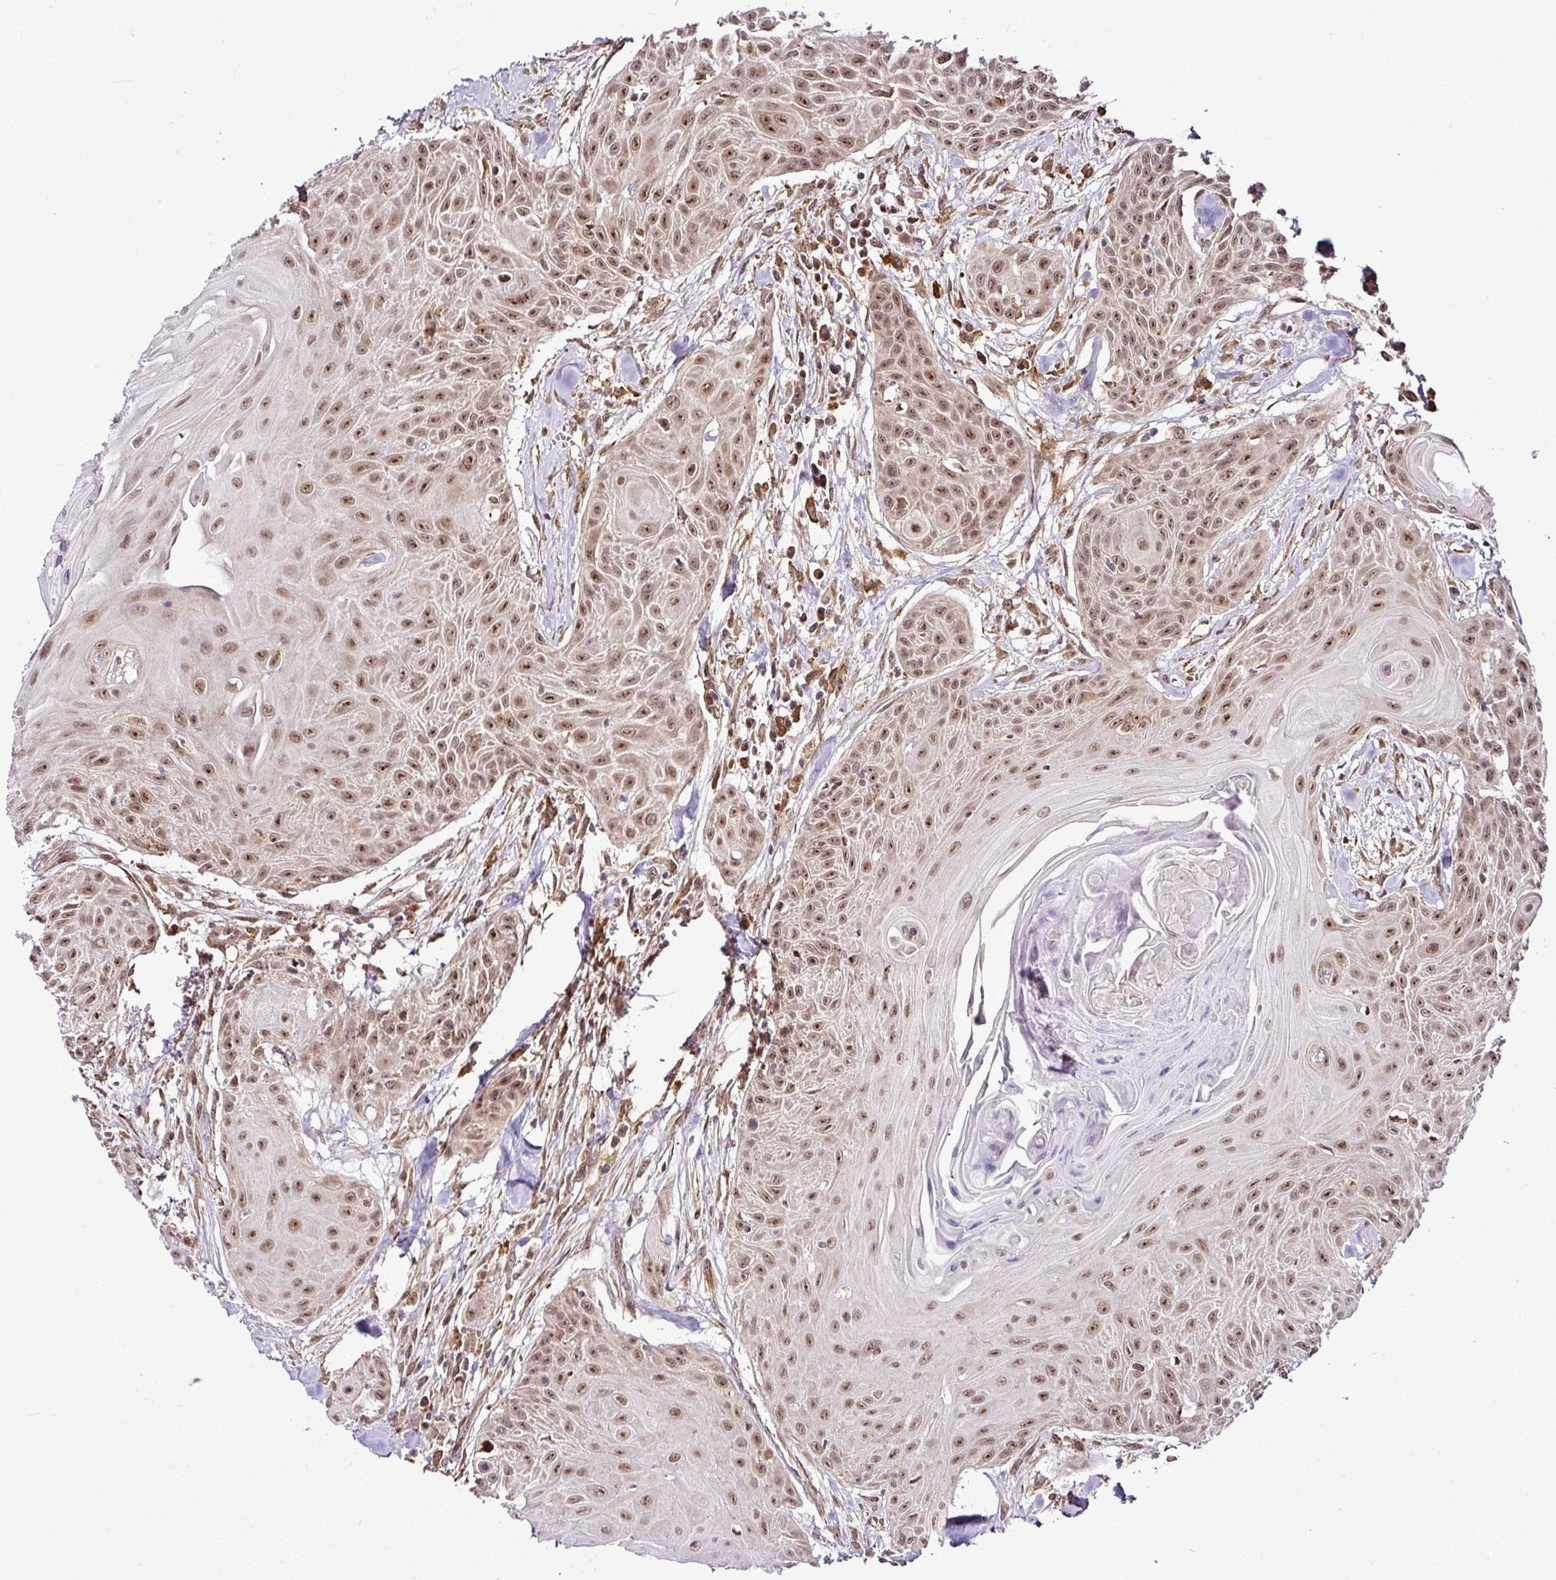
{"staining": {"intensity": "moderate", "quantity": ">75%", "location": "nuclear"}, "tissue": "head and neck cancer", "cell_type": "Tumor cells", "image_type": "cancer", "snomed": [{"axis": "morphology", "description": "Squamous cell carcinoma, NOS"}, {"axis": "topography", "description": "Lymph node"}, {"axis": "topography", "description": "Salivary gland"}, {"axis": "topography", "description": "Head-Neck"}], "caption": "Head and neck squamous cell carcinoma stained for a protein (brown) reveals moderate nuclear positive expression in about >75% of tumor cells.", "gene": "FAM153A", "patient": {"sex": "female", "age": 74}}